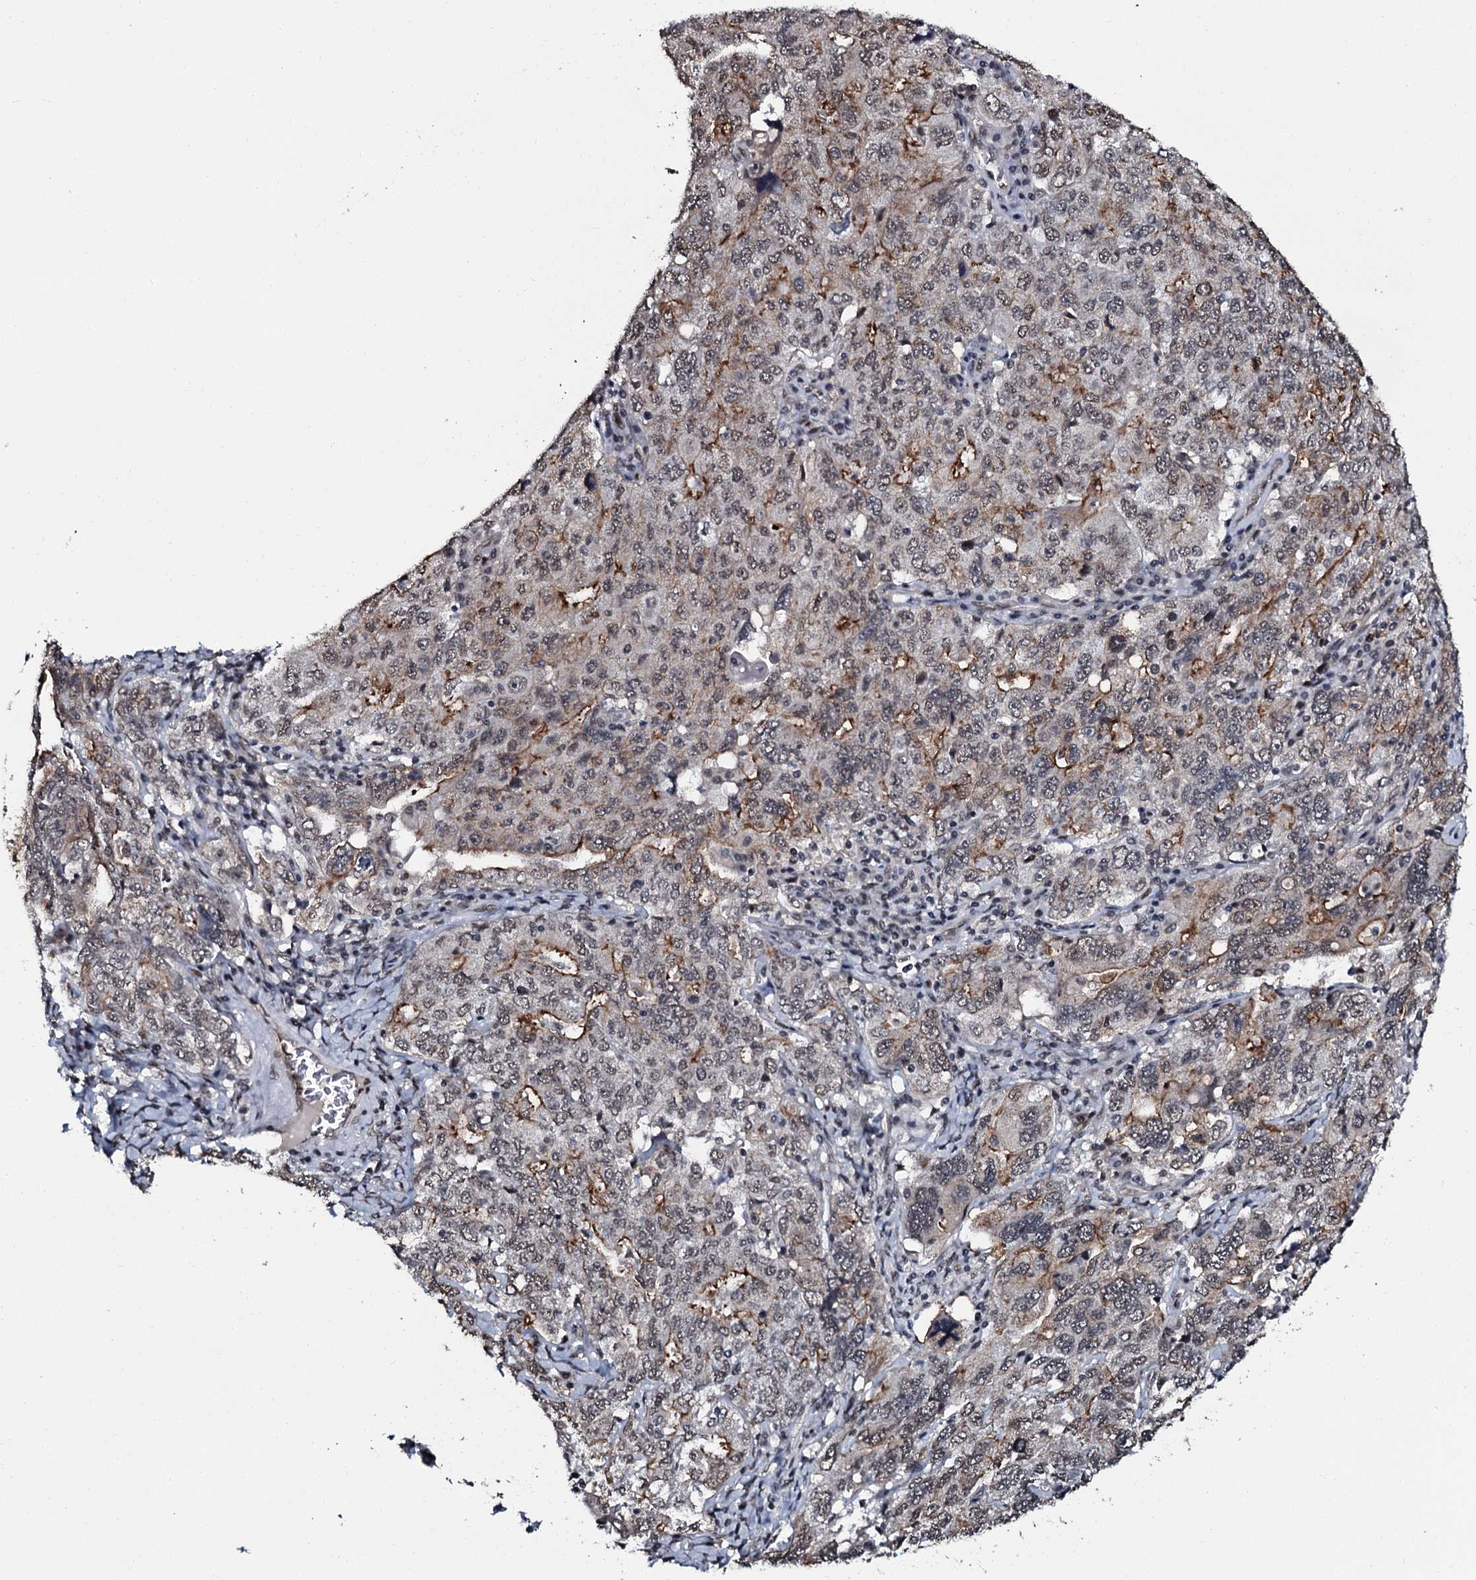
{"staining": {"intensity": "moderate", "quantity": "25%-75%", "location": "cytoplasmic/membranous,nuclear"}, "tissue": "ovarian cancer", "cell_type": "Tumor cells", "image_type": "cancer", "snomed": [{"axis": "morphology", "description": "Carcinoma, endometroid"}, {"axis": "topography", "description": "Ovary"}], "caption": "DAB (3,3'-diaminobenzidine) immunohistochemical staining of endometroid carcinoma (ovarian) exhibits moderate cytoplasmic/membranous and nuclear protein staining in approximately 25%-75% of tumor cells.", "gene": "SH2D4B", "patient": {"sex": "female", "age": 62}}